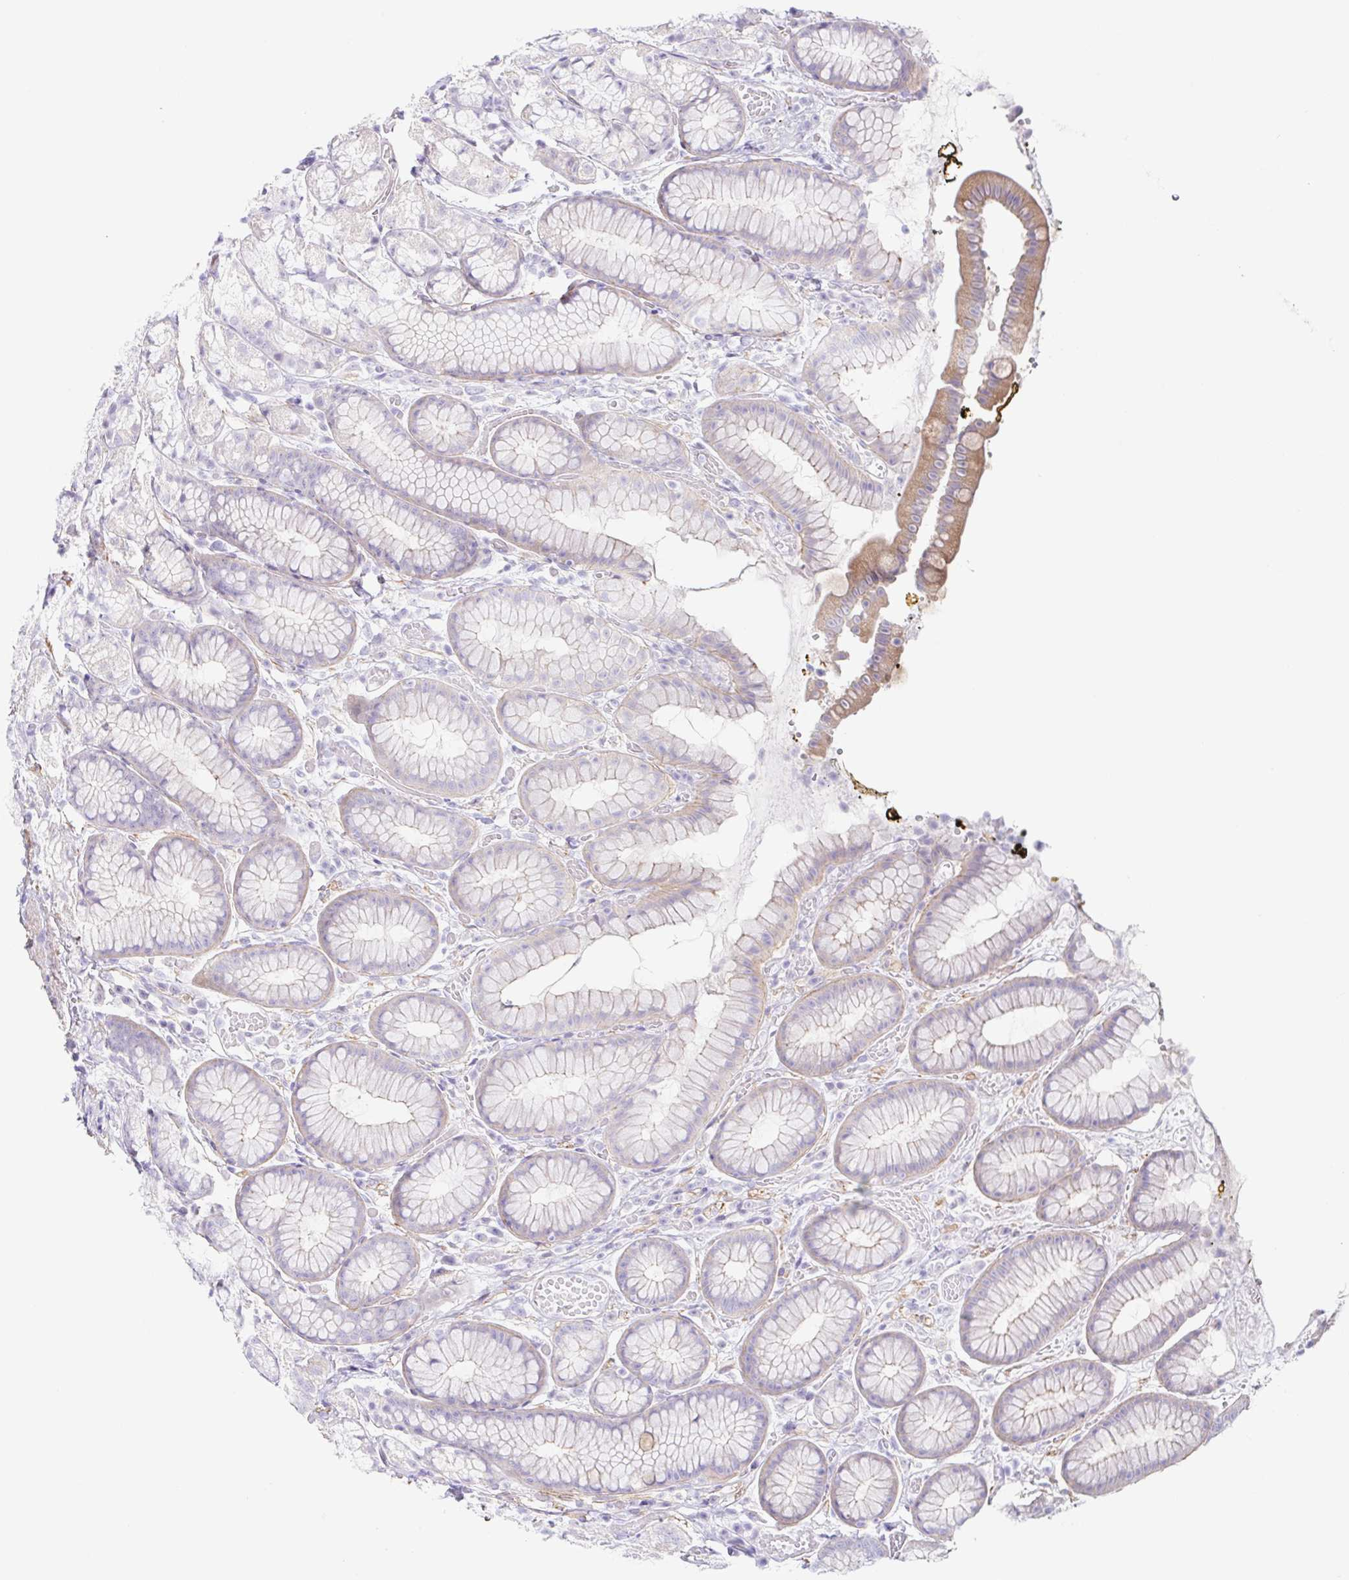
{"staining": {"intensity": "moderate", "quantity": "<25%", "location": "cytoplasmic/membranous"}, "tissue": "stomach", "cell_type": "Glandular cells", "image_type": "normal", "snomed": [{"axis": "morphology", "description": "Normal tissue, NOS"}, {"axis": "topography", "description": "Smooth muscle"}, {"axis": "topography", "description": "Stomach"}], "caption": "Protein expression analysis of benign stomach displays moderate cytoplasmic/membranous staining in approximately <25% of glandular cells. The staining is performed using DAB (3,3'-diaminobenzidine) brown chromogen to label protein expression. The nuclei are counter-stained blue using hematoxylin.", "gene": "DCAF17", "patient": {"sex": "male", "age": 70}}